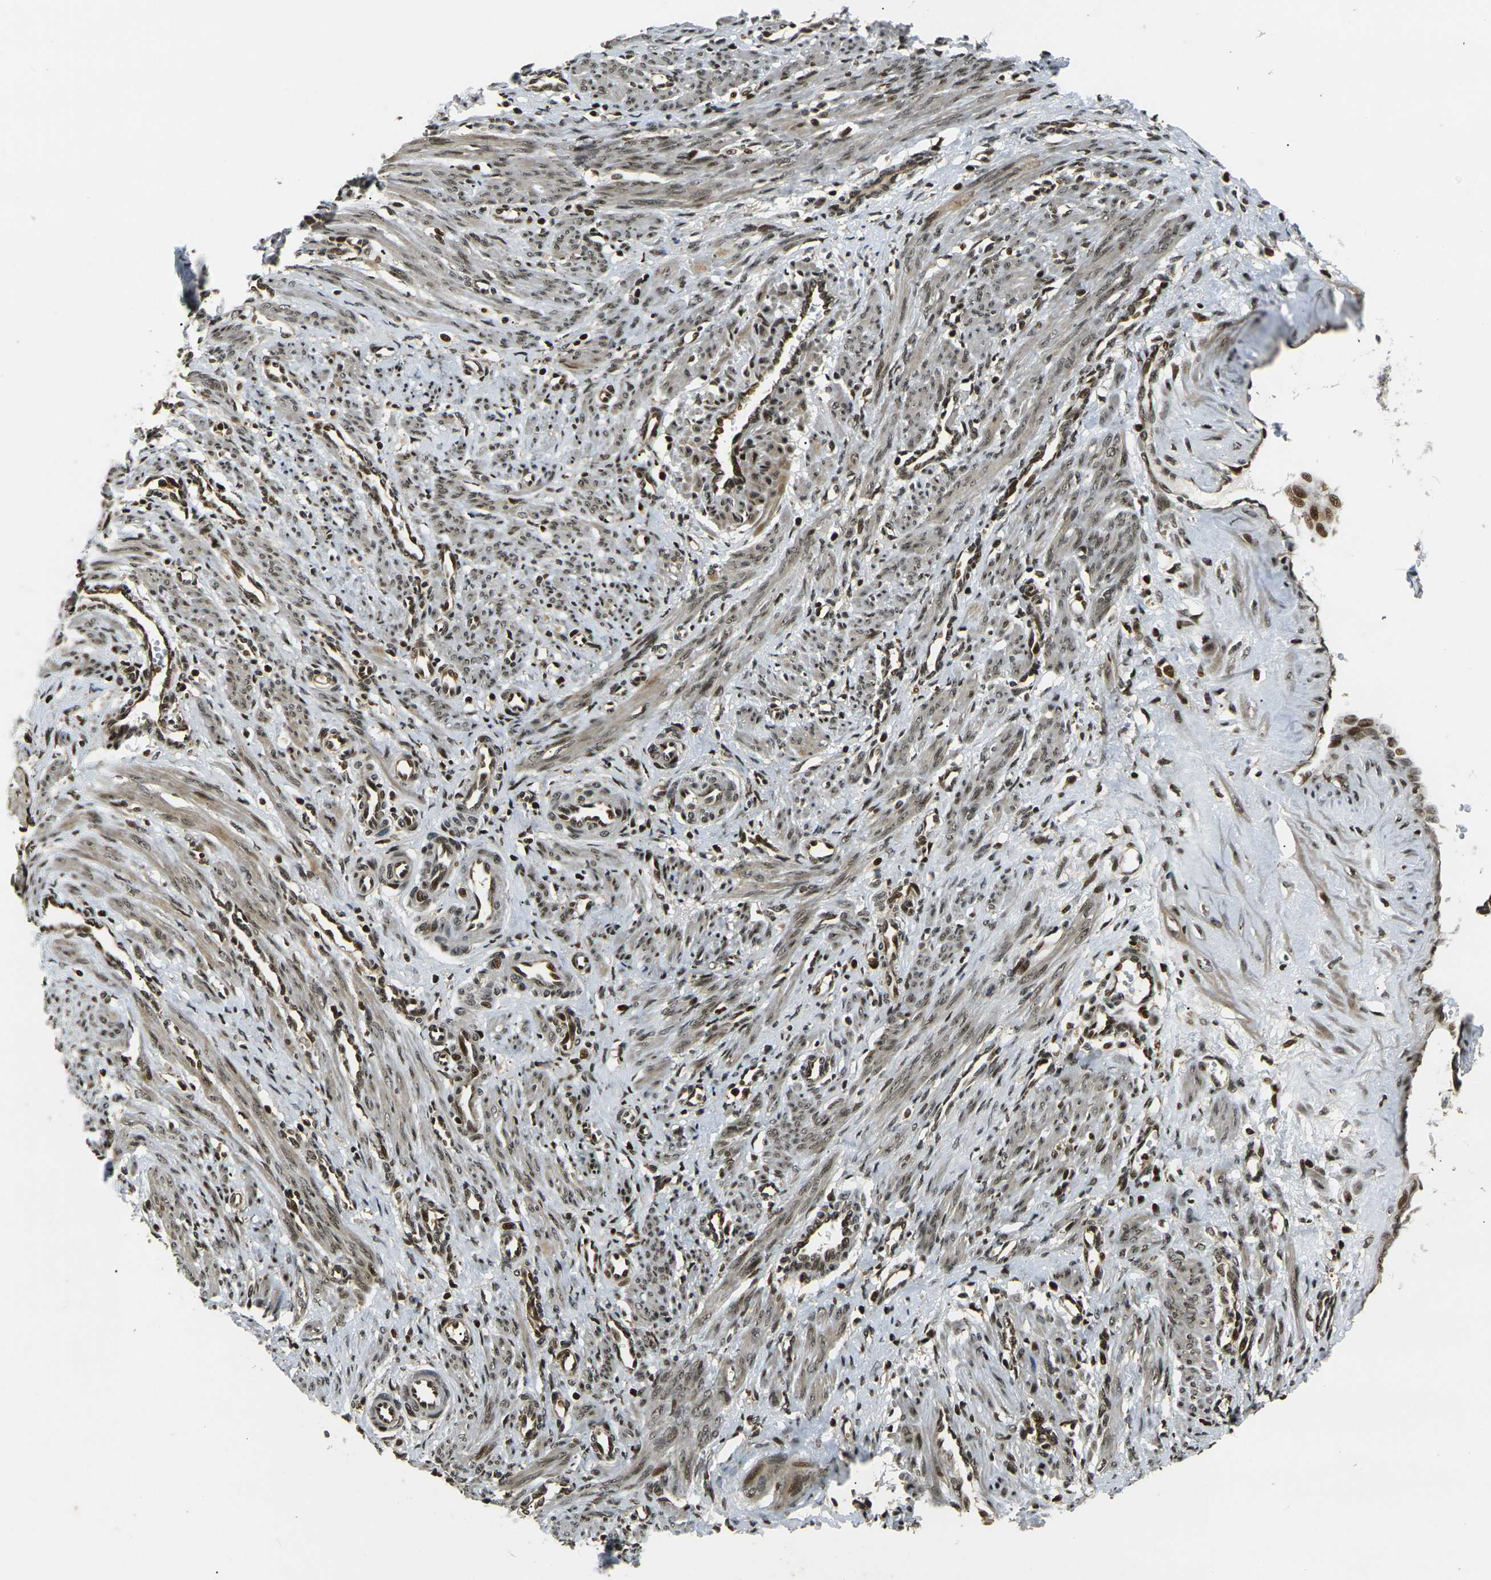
{"staining": {"intensity": "strong", "quantity": ">75%", "location": "cytoplasmic/membranous,nuclear"}, "tissue": "smooth muscle", "cell_type": "Smooth muscle cells", "image_type": "normal", "snomed": [{"axis": "morphology", "description": "Normal tissue, NOS"}, {"axis": "topography", "description": "Endometrium"}], "caption": "Immunohistochemistry of normal human smooth muscle shows high levels of strong cytoplasmic/membranous,nuclear expression in approximately >75% of smooth muscle cells. Using DAB (brown) and hematoxylin (blue) stains, captured at high magnification using brightfield microscopy.", "gene": "ACTL6A", "patient": {"sex": "female", "age": 33}}